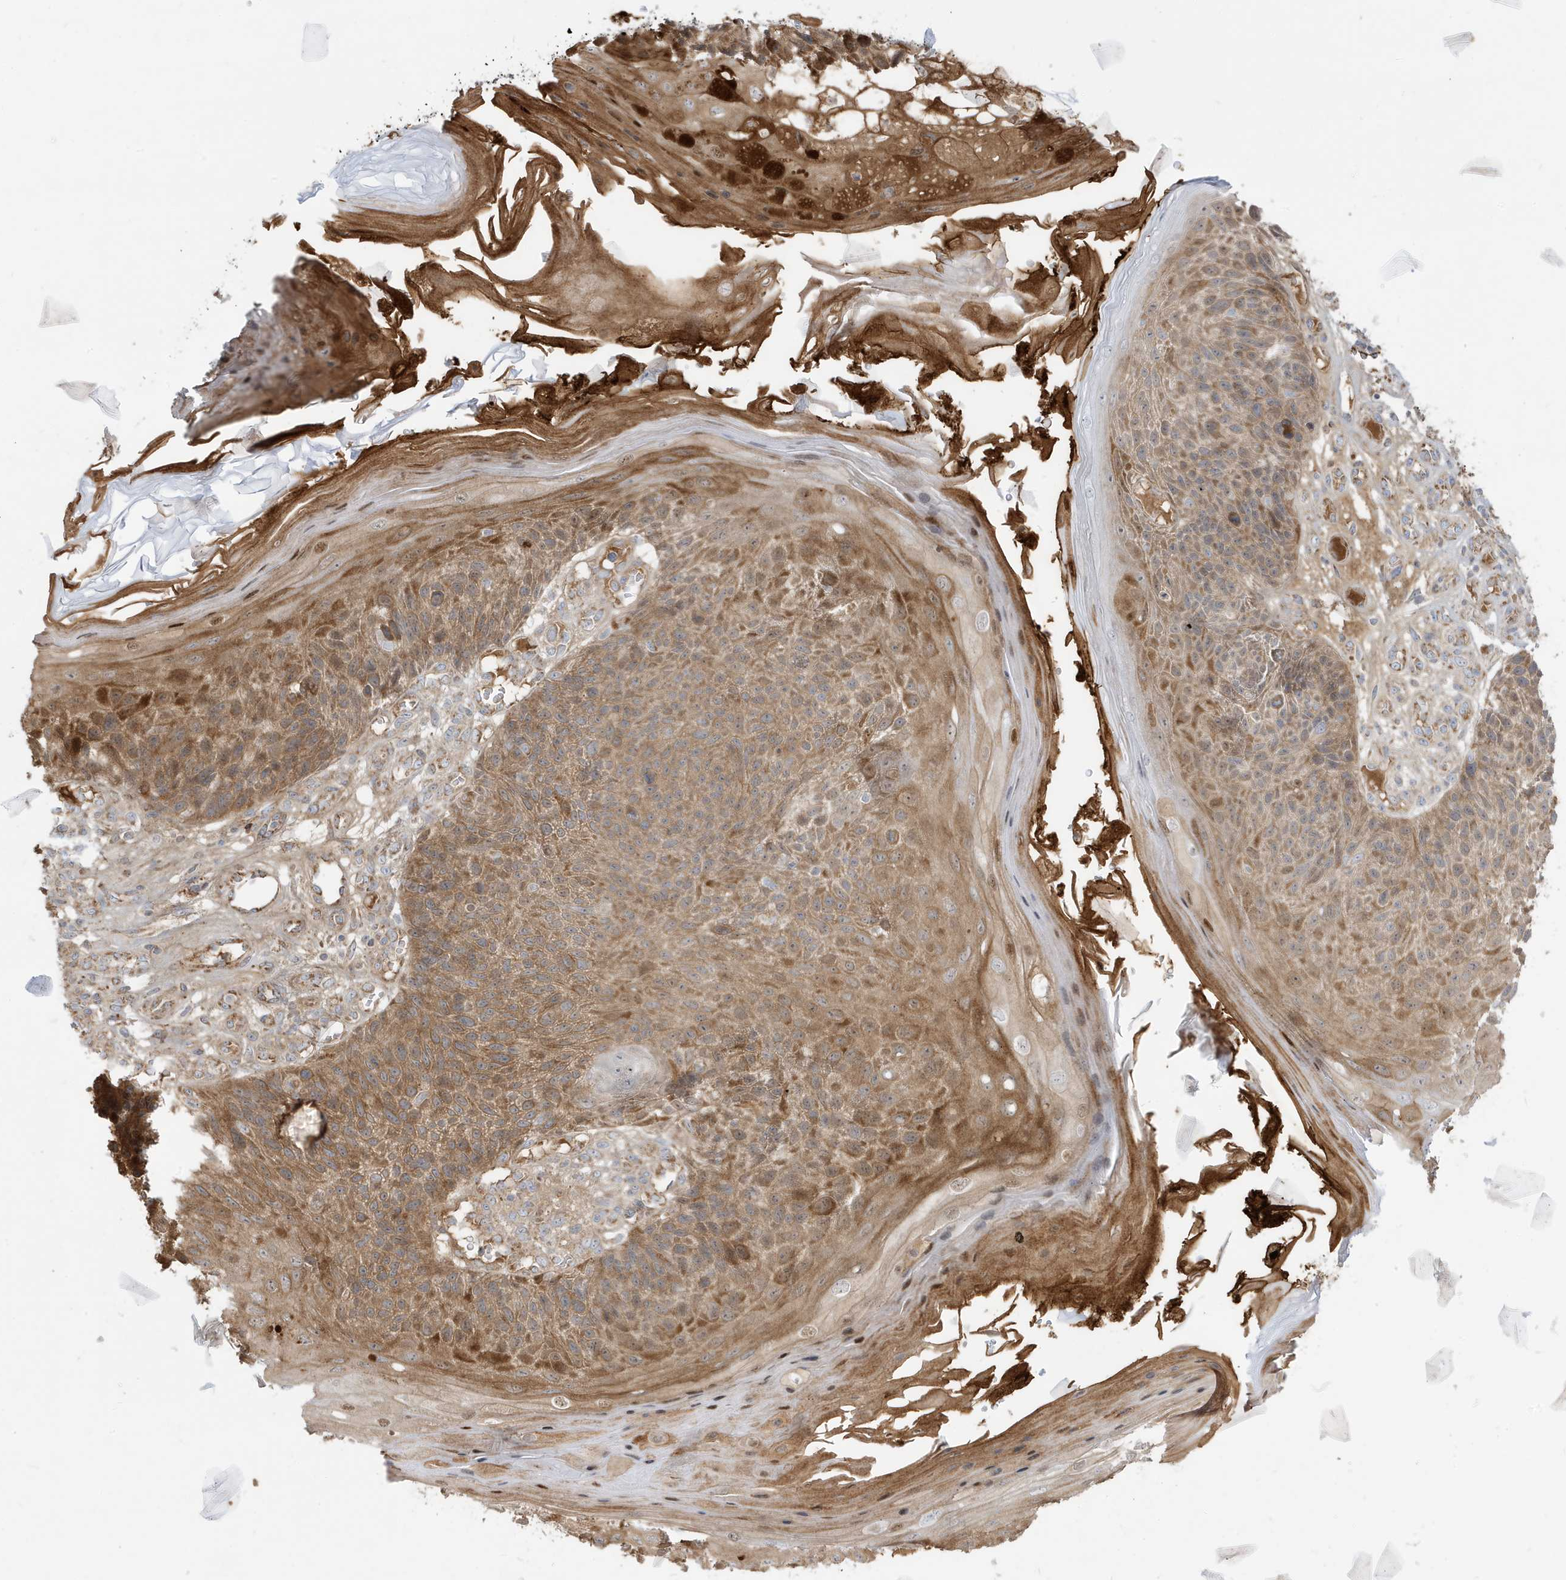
{"staining": {"intensity": "moderate", "quantity": ">75%", "location": "cytoplasmic/membranous"}, "tissue": "skin cancer", "cell_type": "Tumor cells", "image_type": "cancer", "snomed": [{"axis": "morphology", "description": "Squamous cell carcinoma, NOS"}, {"axis": "topography", "description": "Skin"}], "caption": "Protein analysis of skin cancer tissue exhibits moderate cytoplasmic/membranous expression in approximately >75% of tumor cells.", "gene": "IFT57", "patient": {"sex": "female", "age": 88}}